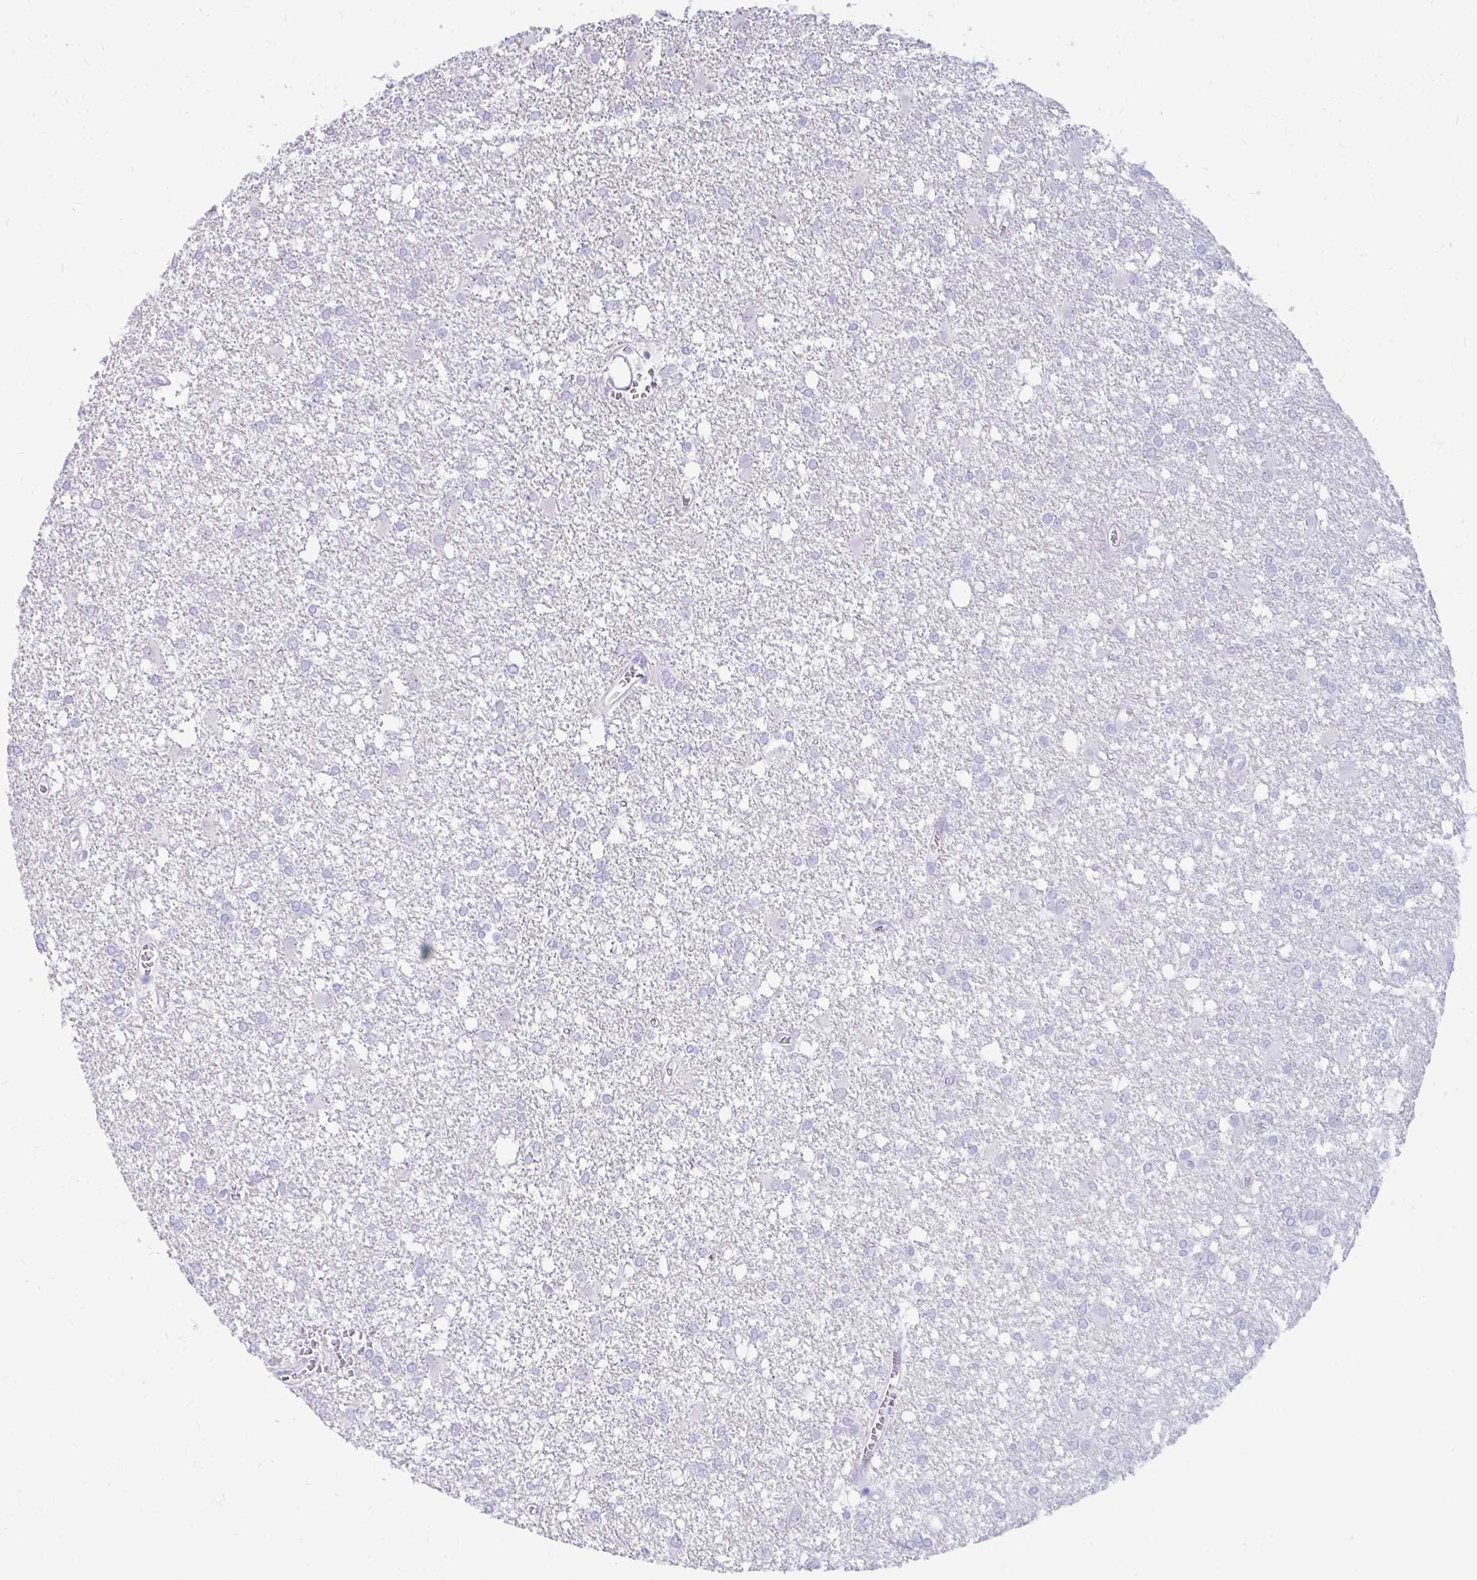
{"staining": {"intensity": "negative", "quantity": "none", "location": "none"}, "tissue": "glioma", "cell_type": "Tumor cells", "image_type": "cancer", "snomed": [{"axis": "morphology", "description": "Glioma, malignant, High grade"}, {"axis": "topography", "description": "Brain"}], "caption": "The photomicrograph displays no significant staining in tumor cells of malignant glioma (high-grade). The staining was performed using DAB to visualize the protein expression in brown, while the nuclei were stained in blue with hematoxylin (Magnification: 20x).", "gene": "RGS16", "patient": {"sex": "male", "age": 48}}